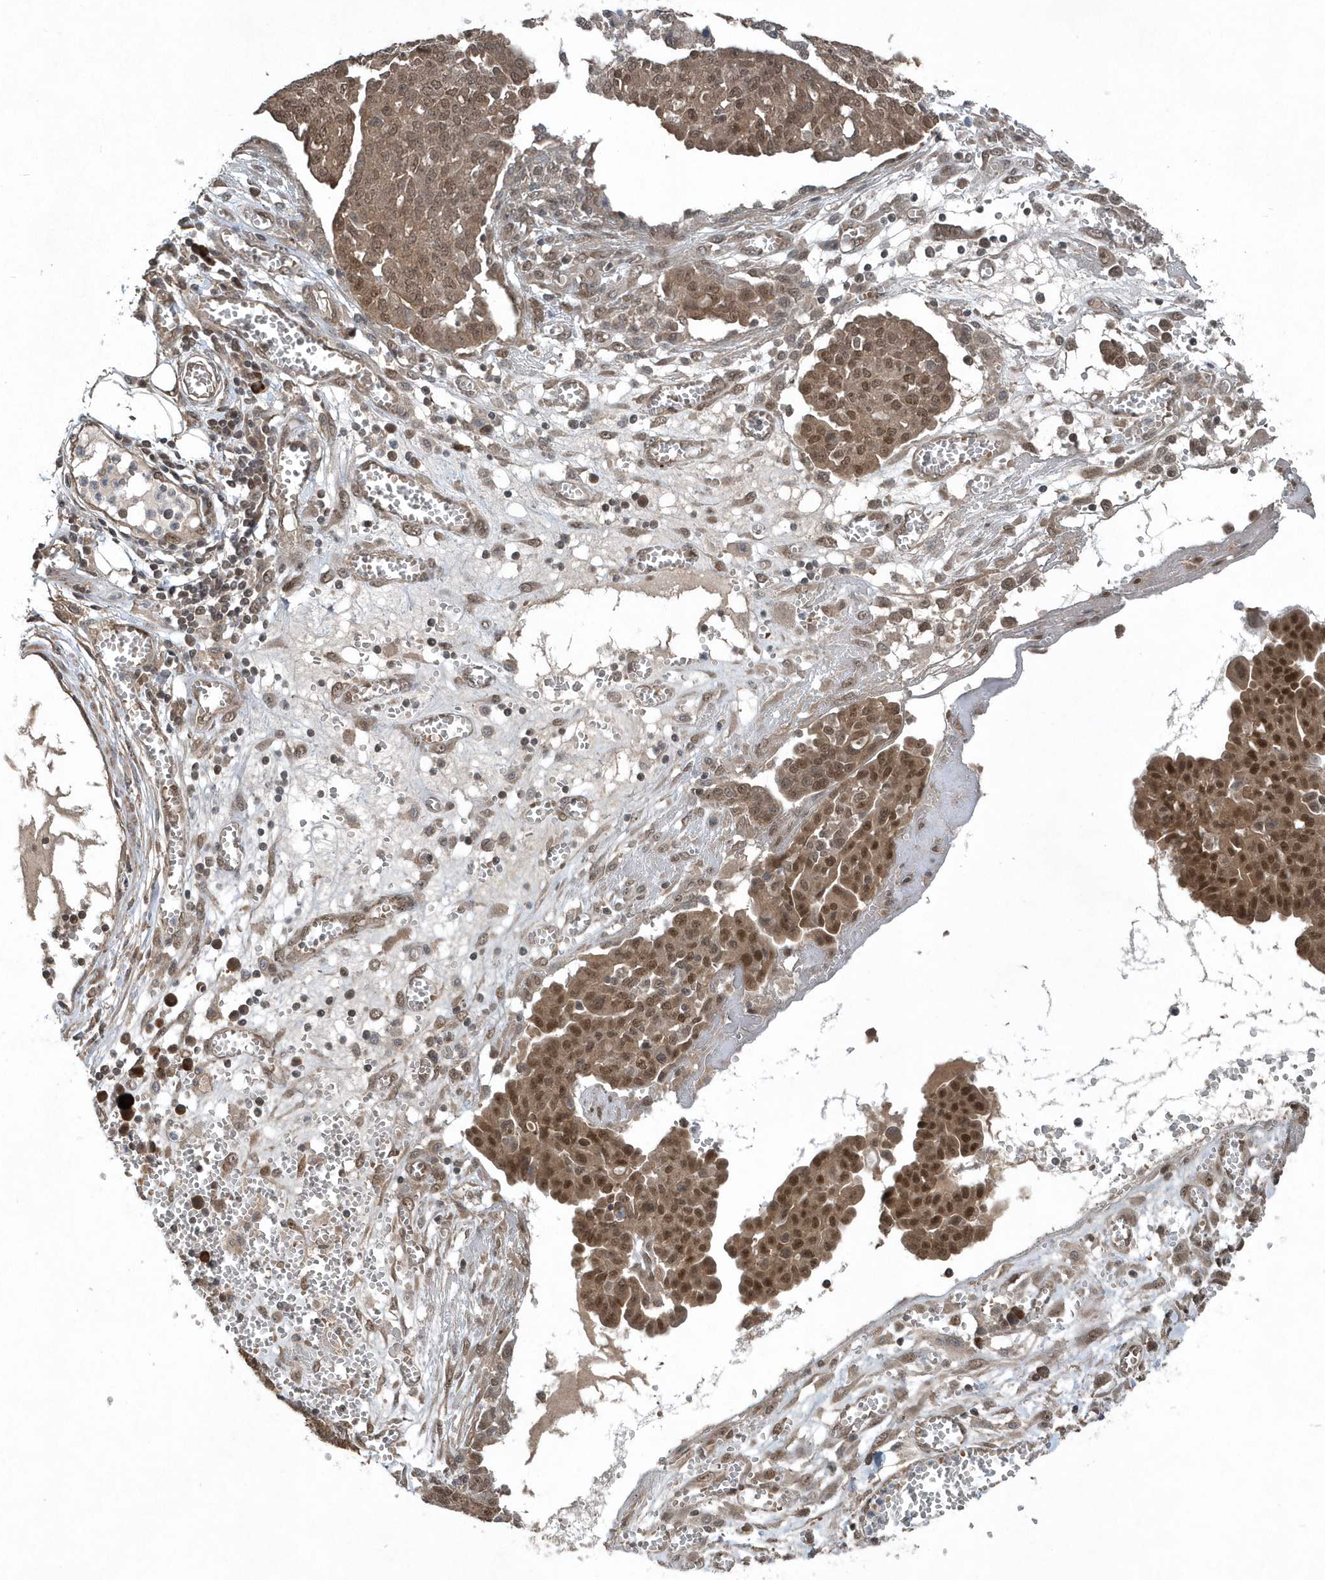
{"staining": {"intensity": "moderate", "quantity": ">75%", "location": "cytoplasmic/membranous,nuclear"}, "tissue": "ovarian cancer", "cell_type": "Tumor cells", "image_type": "cancer", "snomed": [{"axis": "morphology", "description": "Cystadenocarcinoma, serous, NOS"}, {"axis": "topography", "description": "Soft tissue"}, {"axis": "topography", "description": "Ovary"}], "caption": "This histopathology image demonstrates immunohistochemistry staining of serous cystadenocarcinoma (ovarian), with medium moderate cytoplasmic/membranous and nuclear expression in approximately >75% of tumor cells.", "gene": "QTRT2", "patient": {"sex": "female", "age": 57}}